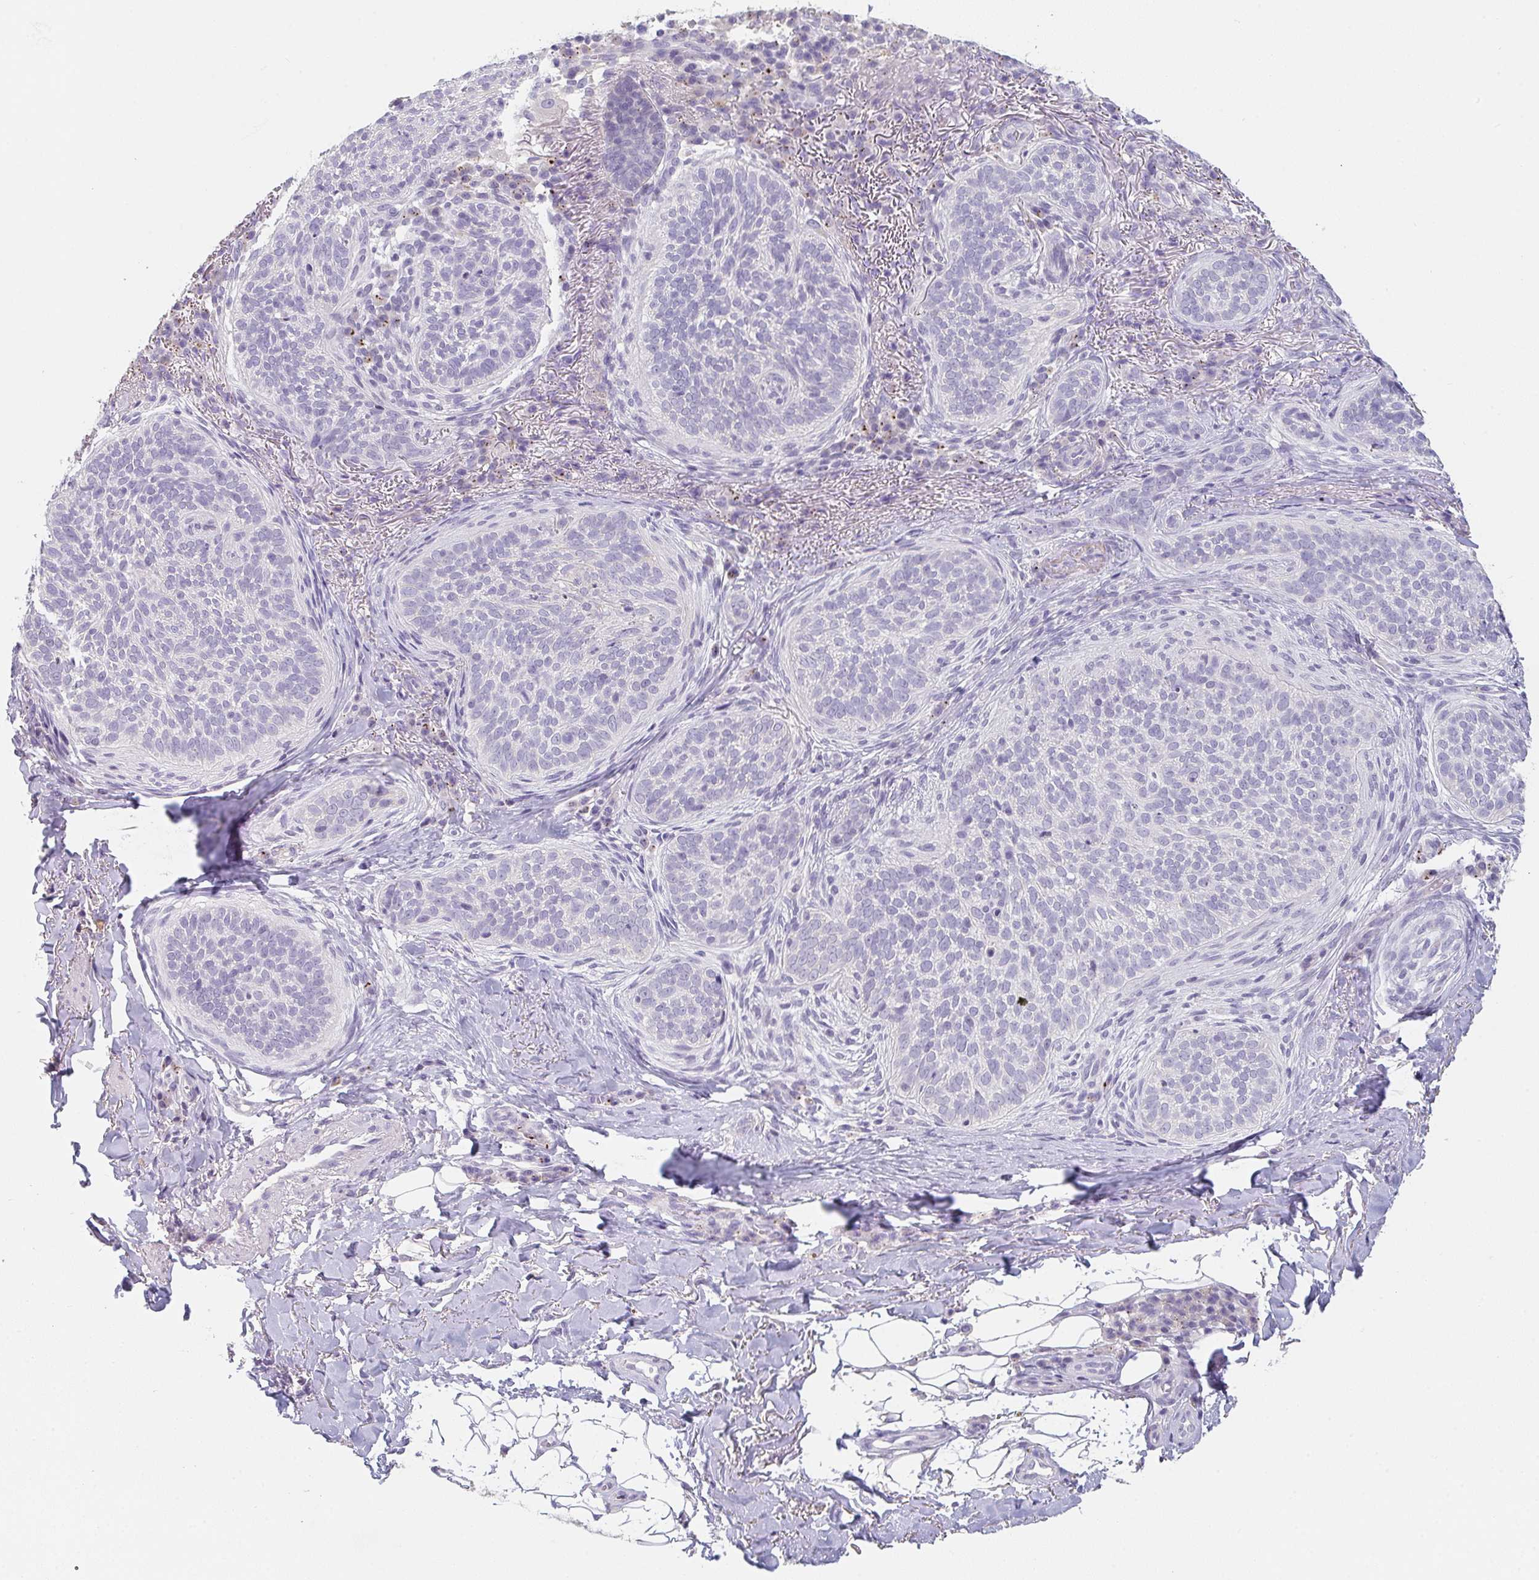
{"staining": {"intensity": "negative", "quantity": "none", "location": "none"}, "tissue": "skin cancer", "cell_type": "Tumor cells", "image_type": "cancer", "snomed": [{"axis": "morphology", "description": "Basal cell carcinoma"}, {"axis": "topography", "description": "Skin"}, {"axis": "topography", "description": "Skin of head"}], "caption": "Tumor cells show no significant positivity in skin basal cell carcinoma.", "gene": "C1QTNF8", "patient": {"sex": "male", "age": 62}}